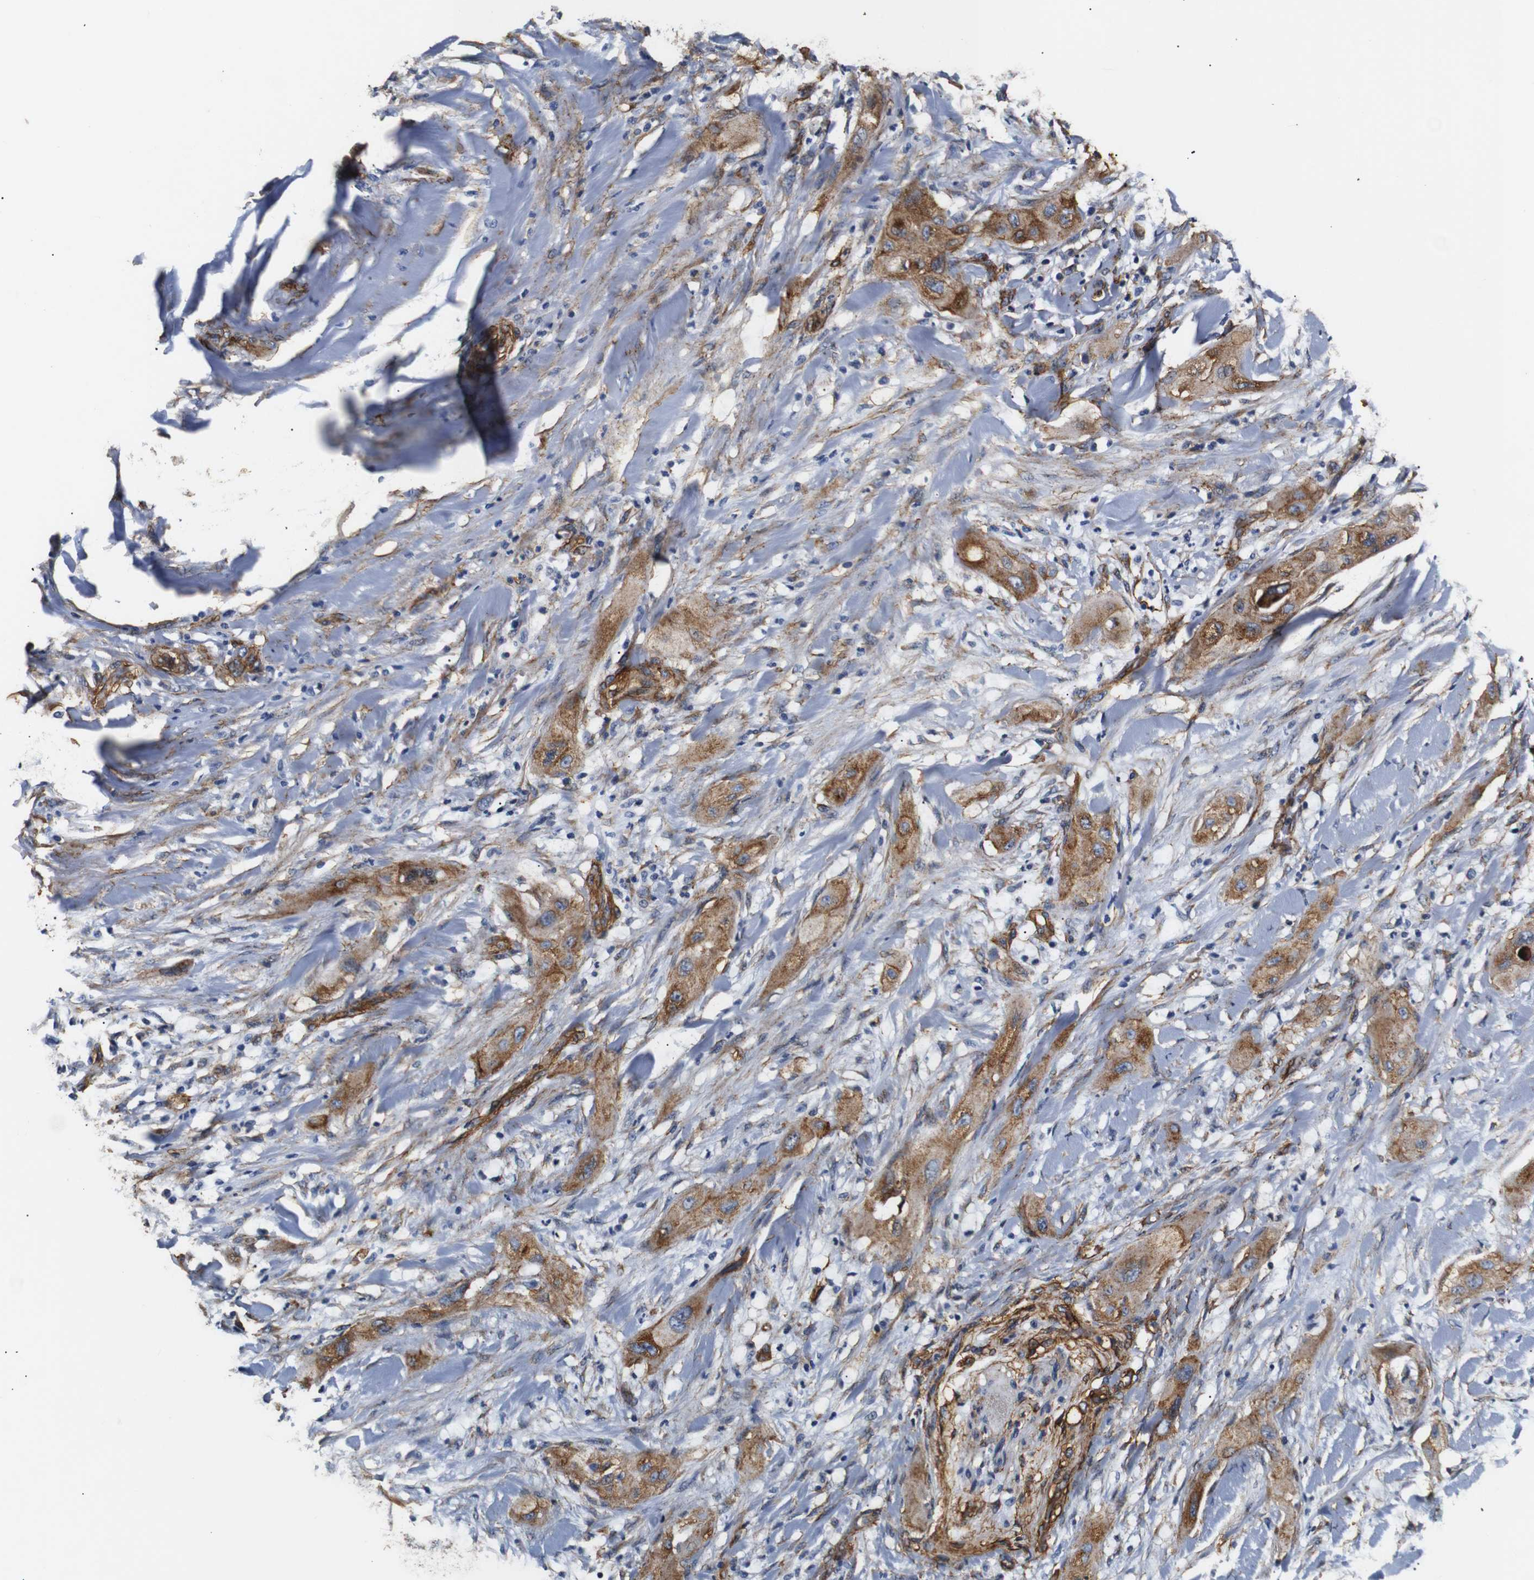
{"staining": {"intensity": "weak", "quantity": ">75%", "location": "cytoplasmic/membranous"}, "tissue": "lung cancer", "cell_type": "Tumor cells", "image_type": "cancer", "snomed": [{"axis": "morphology", "description": "Squamous cell carcinoma, NOS"}, {"axis": "topography", "description": "Lung"}], "caption": "Tumor cells exhibit low levels of weak cytoplasmic/membranous expression in about >75% of cells in human lung cancer.", "gene": "CAV2", "patient": {"sex": "female", "age": 47}}